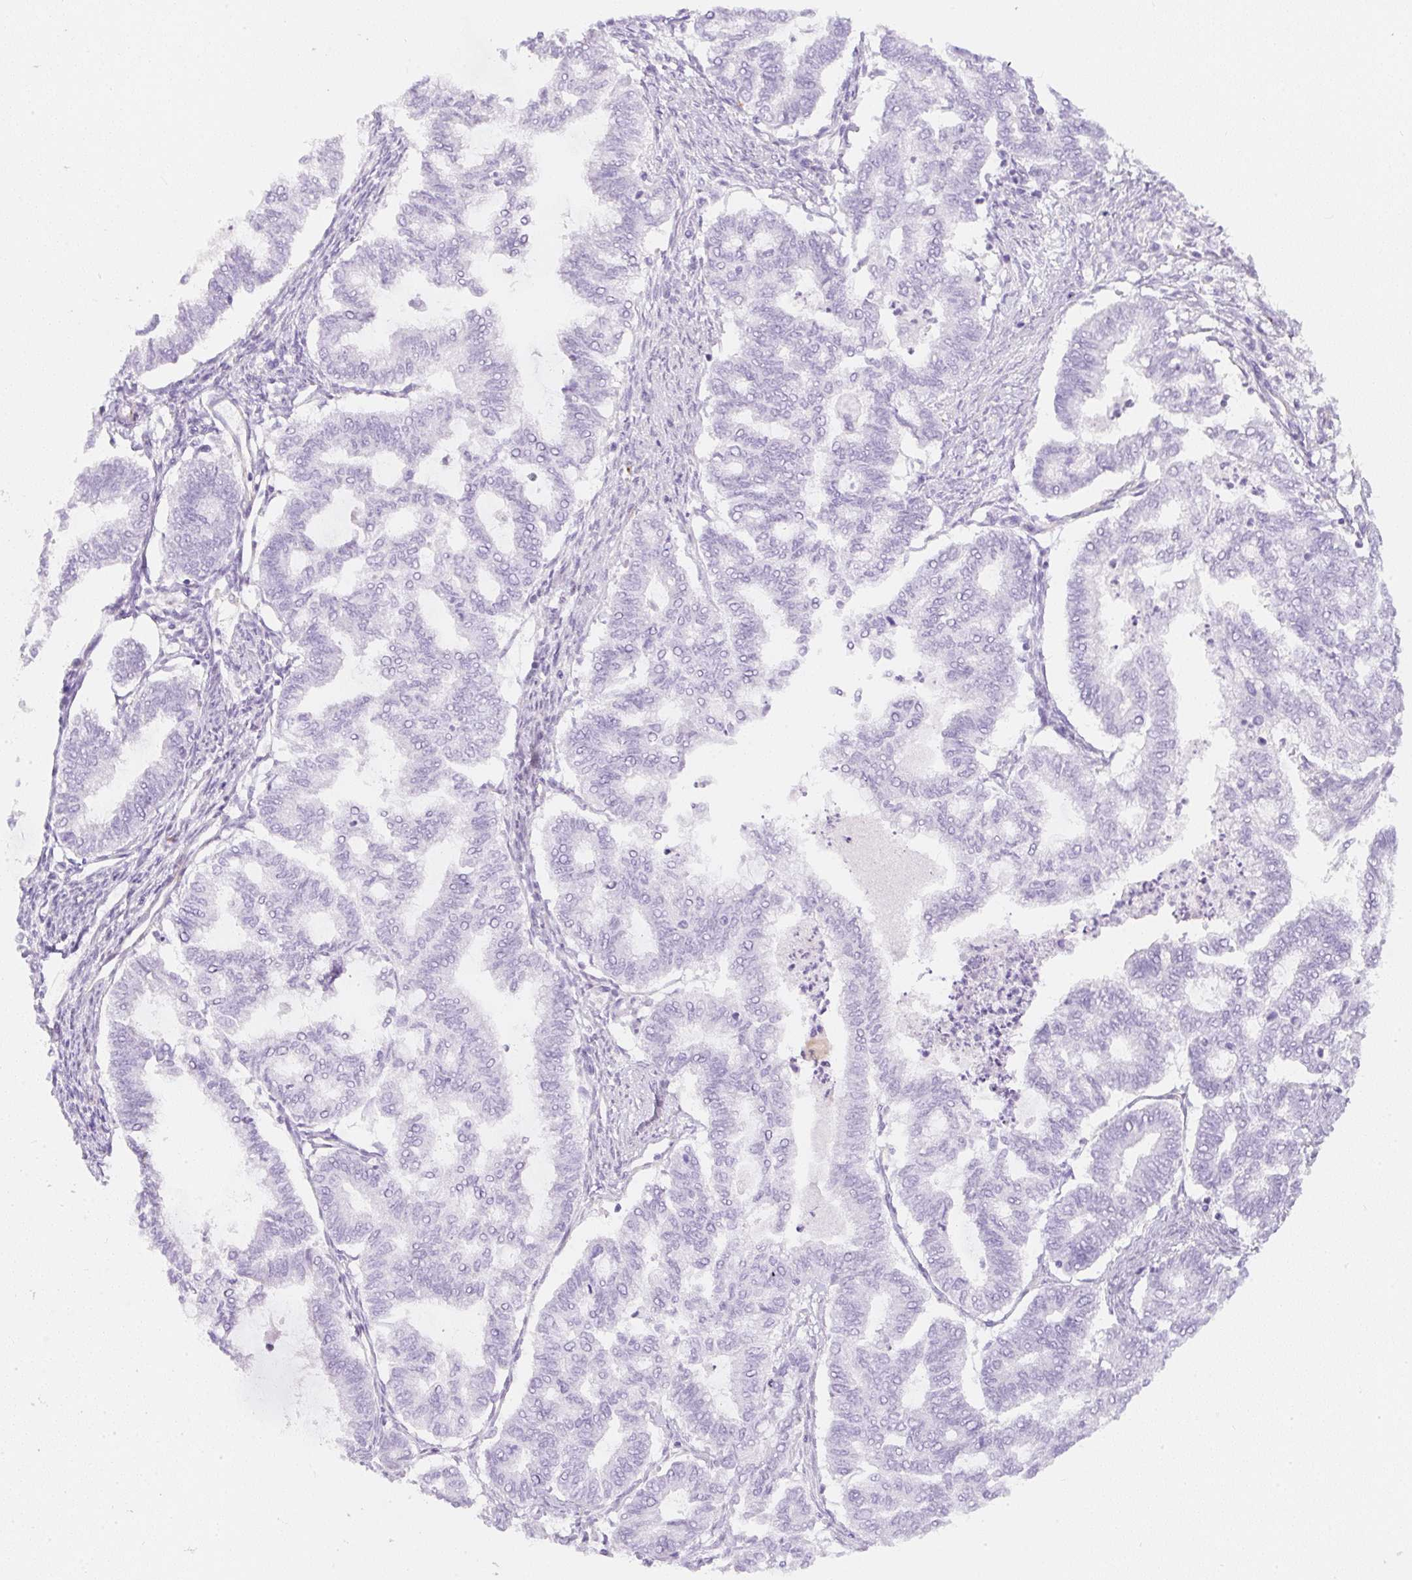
{"staining": {"intensity": "negative", "quantity": "none", "location": "none"}, "tissue": "endometrial cancer", "cell_type": "Tumor cells", "image_type": "cancer", "snomed": [{"axis": "morphology", "description": "Adenocarcinoma, NOS"}, {"axis": "topography", "description": "Endometrium"}], "caption": "IHC of human adenocarcinoma (endometrial) displays no staining in tumor cells. (DAB immunohistochemistry, high magnification).", "gene": "ZNF689", "patient": {"sex": "female", "age": 79}}